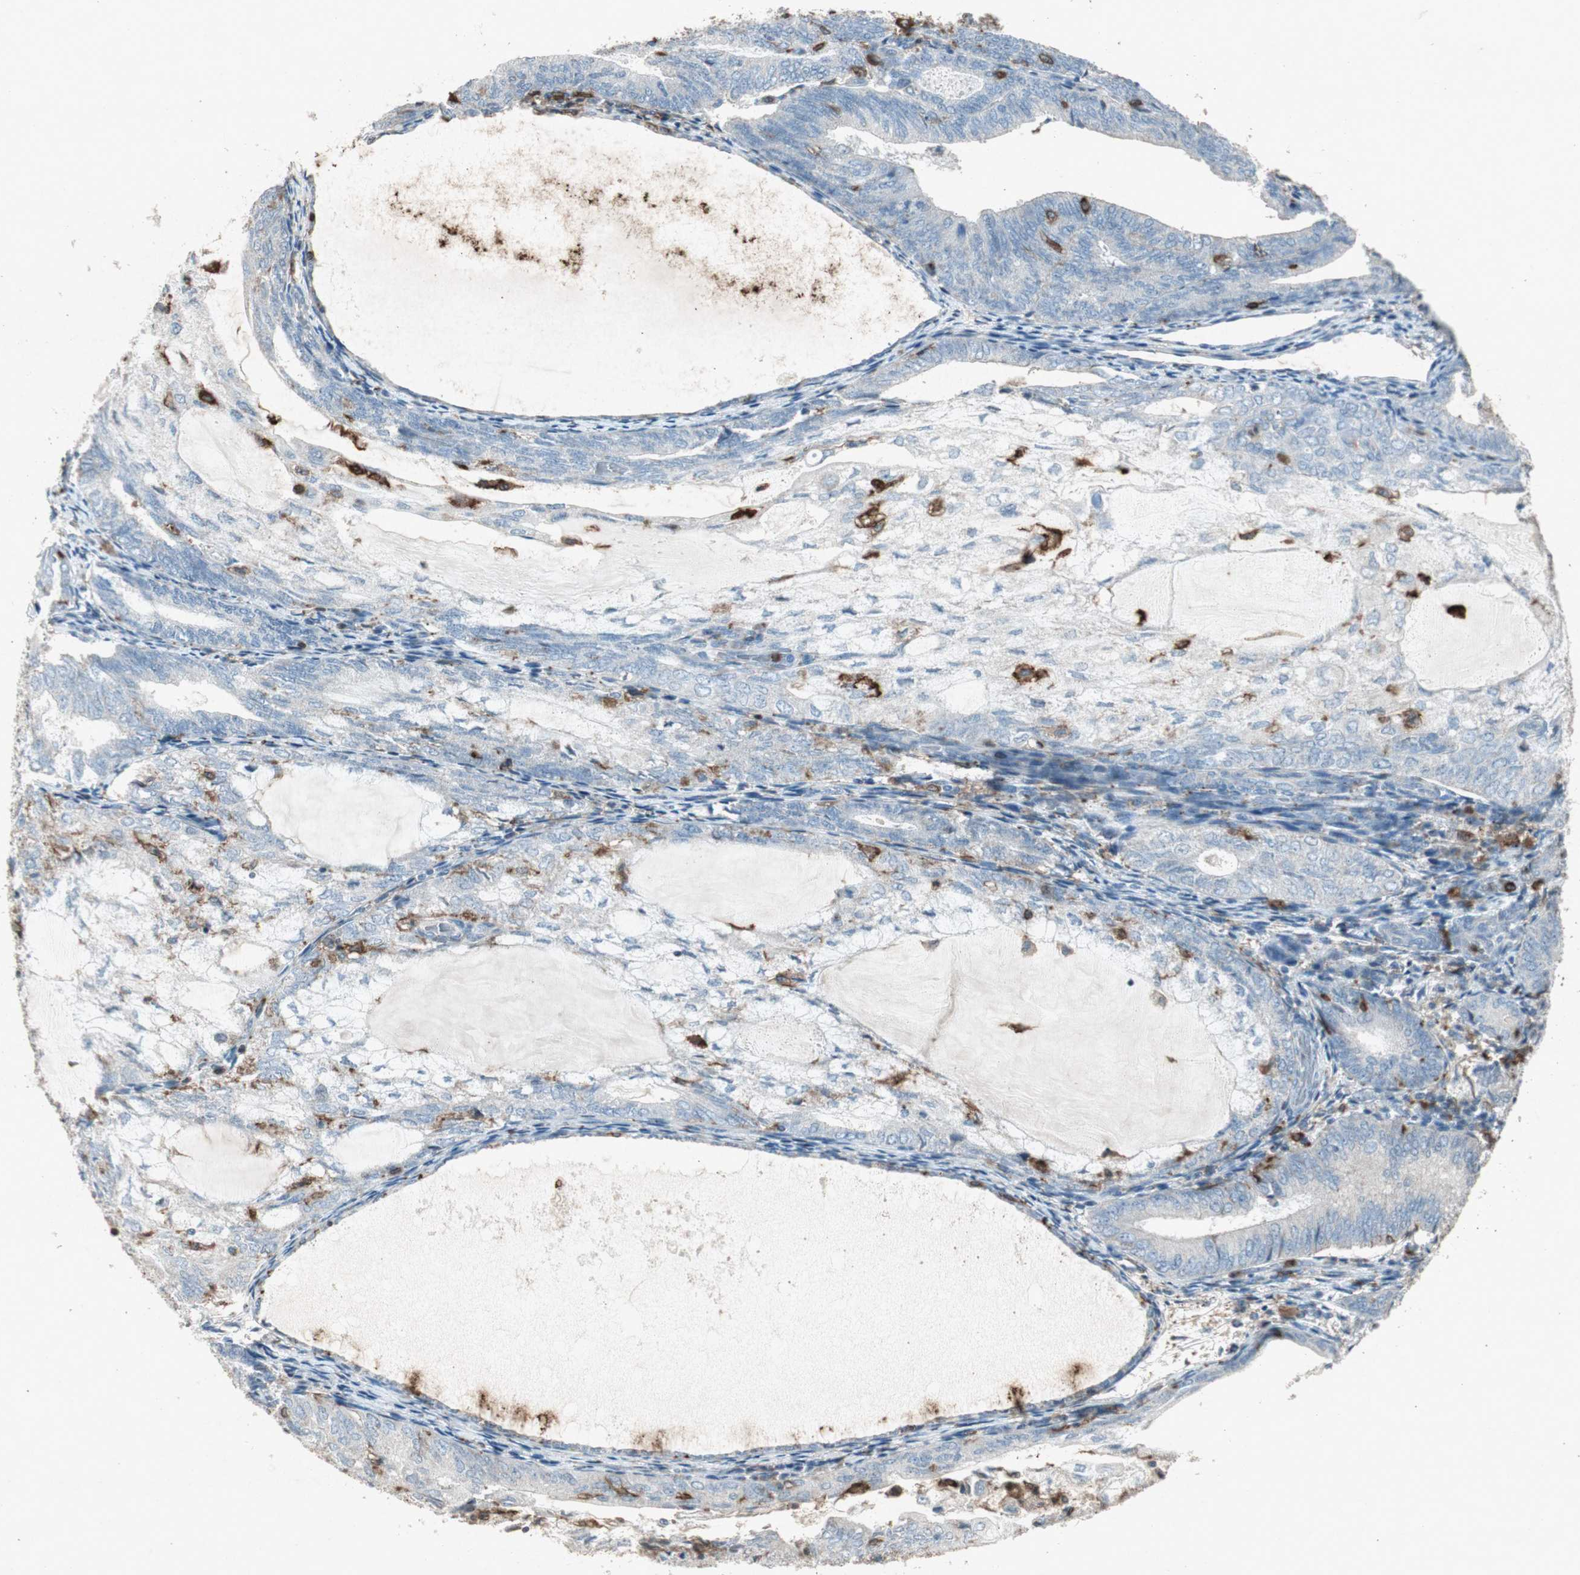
{"staining": {"intensity": "negative", "quantity": "none", "location": "none"}, "tissue": "endometrial cancer", "cell_type": "Tumor cells", "image_type": "cancer", "snomed": [{"axis": "morphology", "description": "Adenocarcinoma, NOS"}, {"axis": "topography", "description": "Endometrium"}], "caption": "This is an immunohistochemistry (IHC) micrograph of human endometrial cancer (adenocarcinoma). There is no staining in tumor cells.", "gene": "TYROBP", "patient": {"sex": "female", "age": 81}}